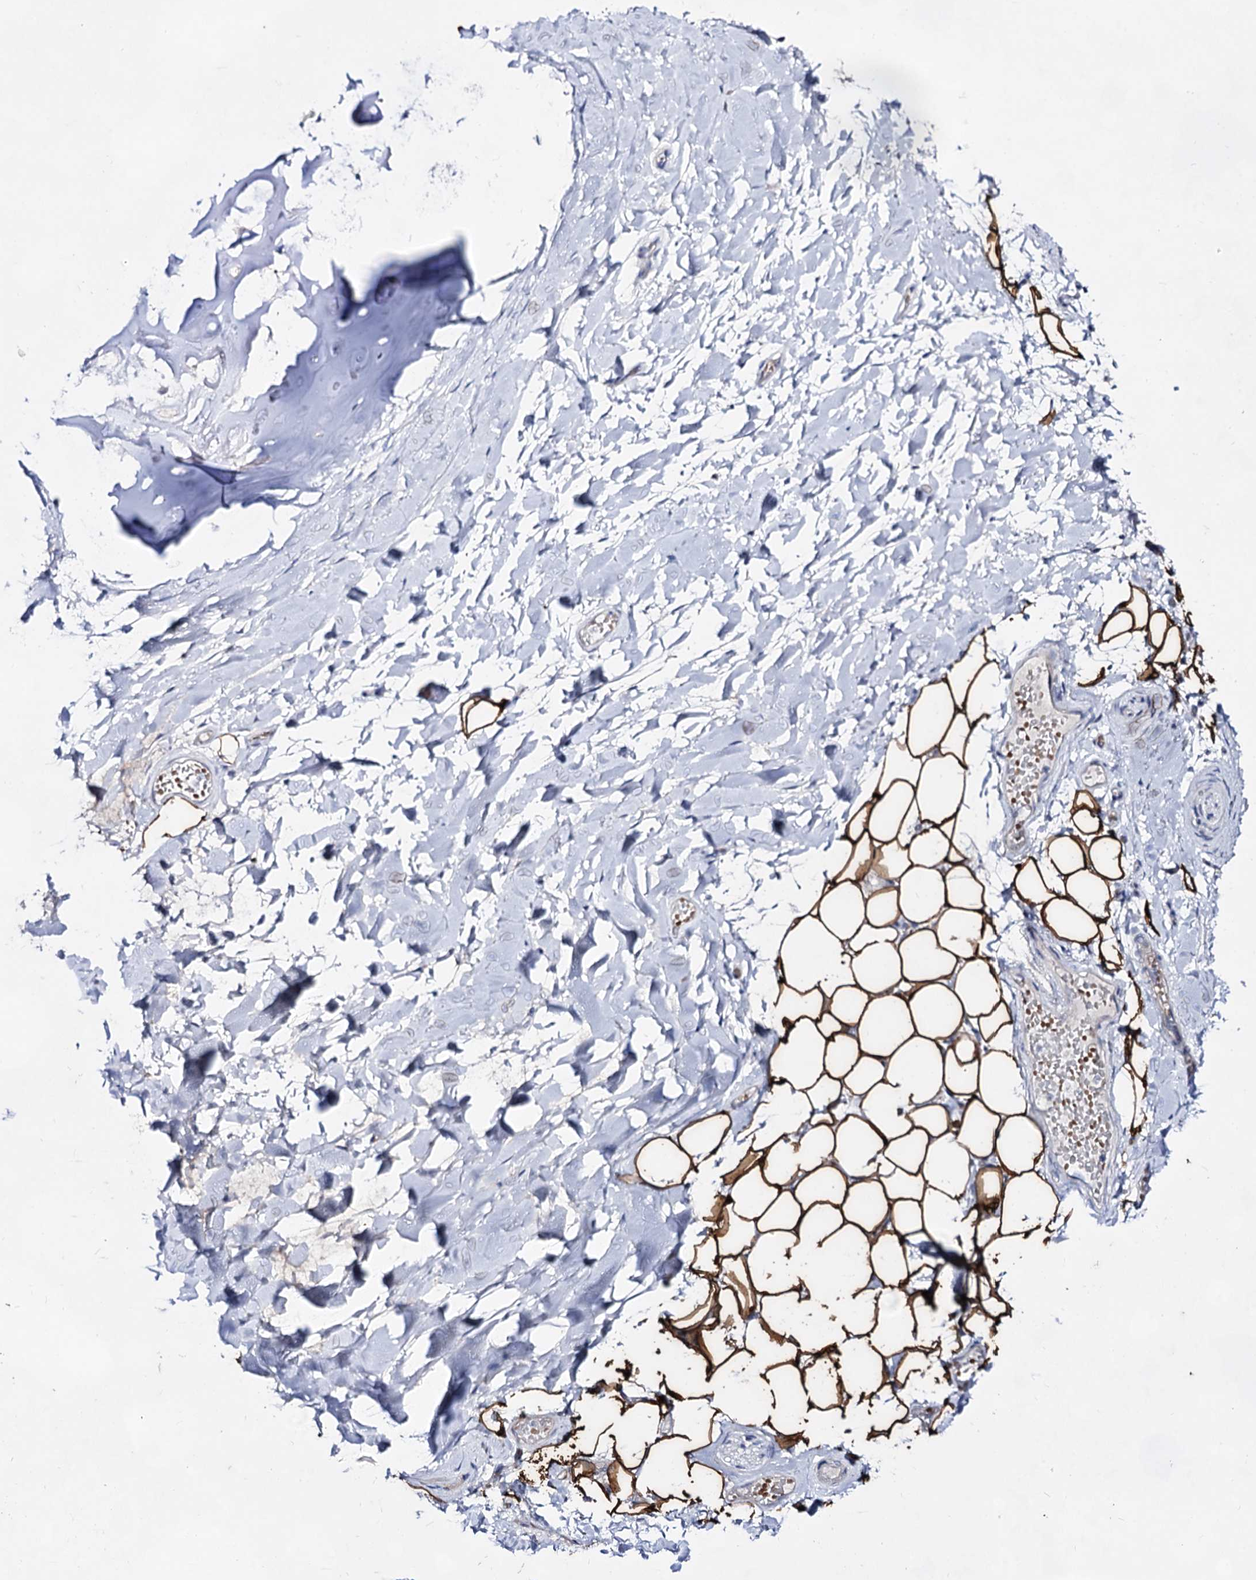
{"staining": {"intensity": "strong", "quantity": ">75%", "location": "cytoplasmic/membranous"}, "tissue": "adipose tissue", "cell_type": "Adipocytes", "image_type": "normal", "snomed": [{"axis": "morphology", "description": "Normal tissue, NOS"}, {"axis": "topography", "description": "Lymph node"}, {"axis": "topography", "description": "Cartilage tissue"}, {"axis": "topography", "description": "Bronchus"}], "caption": "Immunohistochemistry micrograph of normal adipose tissue stained for a protein (brown), which shows high levels of strong cytoplasmic/membranous expression in approximately >75% of adipocytes.", "gene": "PLIN1", "patient": {"sex": "male", "age": 63}}